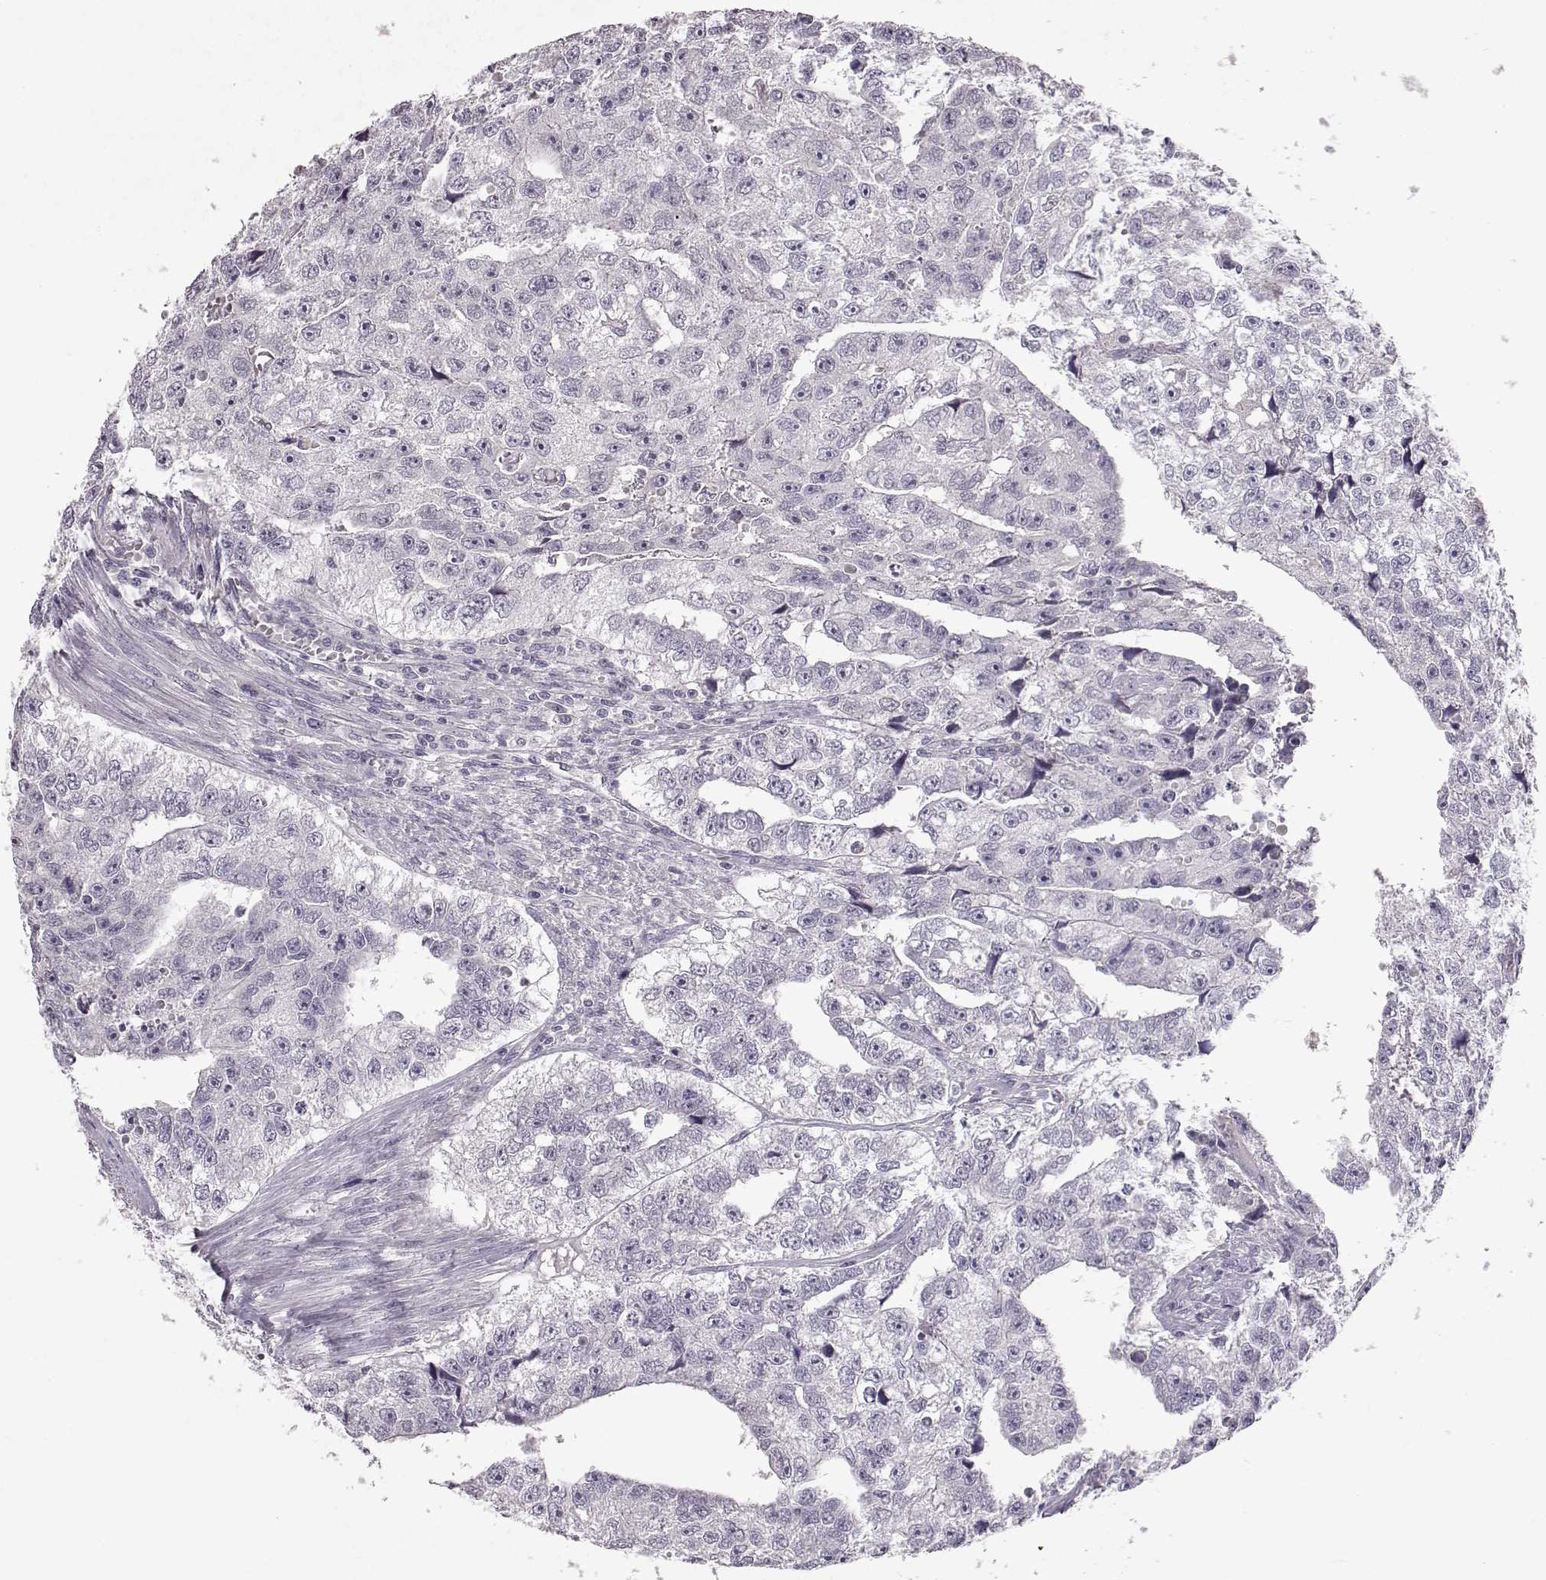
{"staining": {"intensity": "negative", "quantity": "none", "location": "none"}, "tissue": "testis cancer", "cell_type": "Tumor cells", "image_type": "cancer", "snomed": [{"axis": "morphology", "description": "Carcinoma, Embryonal, NOS"}, {"axis": "morphology", "description": "Teratoma, malignant, NOS"}, {"axis": "topography", "description": "Testis"}], "caption": "This is a image of immunohistochemistry (IHC) staining of testis cancer, which shows no expression in tumor cells.", "gene": "SPAG17", "patient": {"sex": "male", "age": 44}}